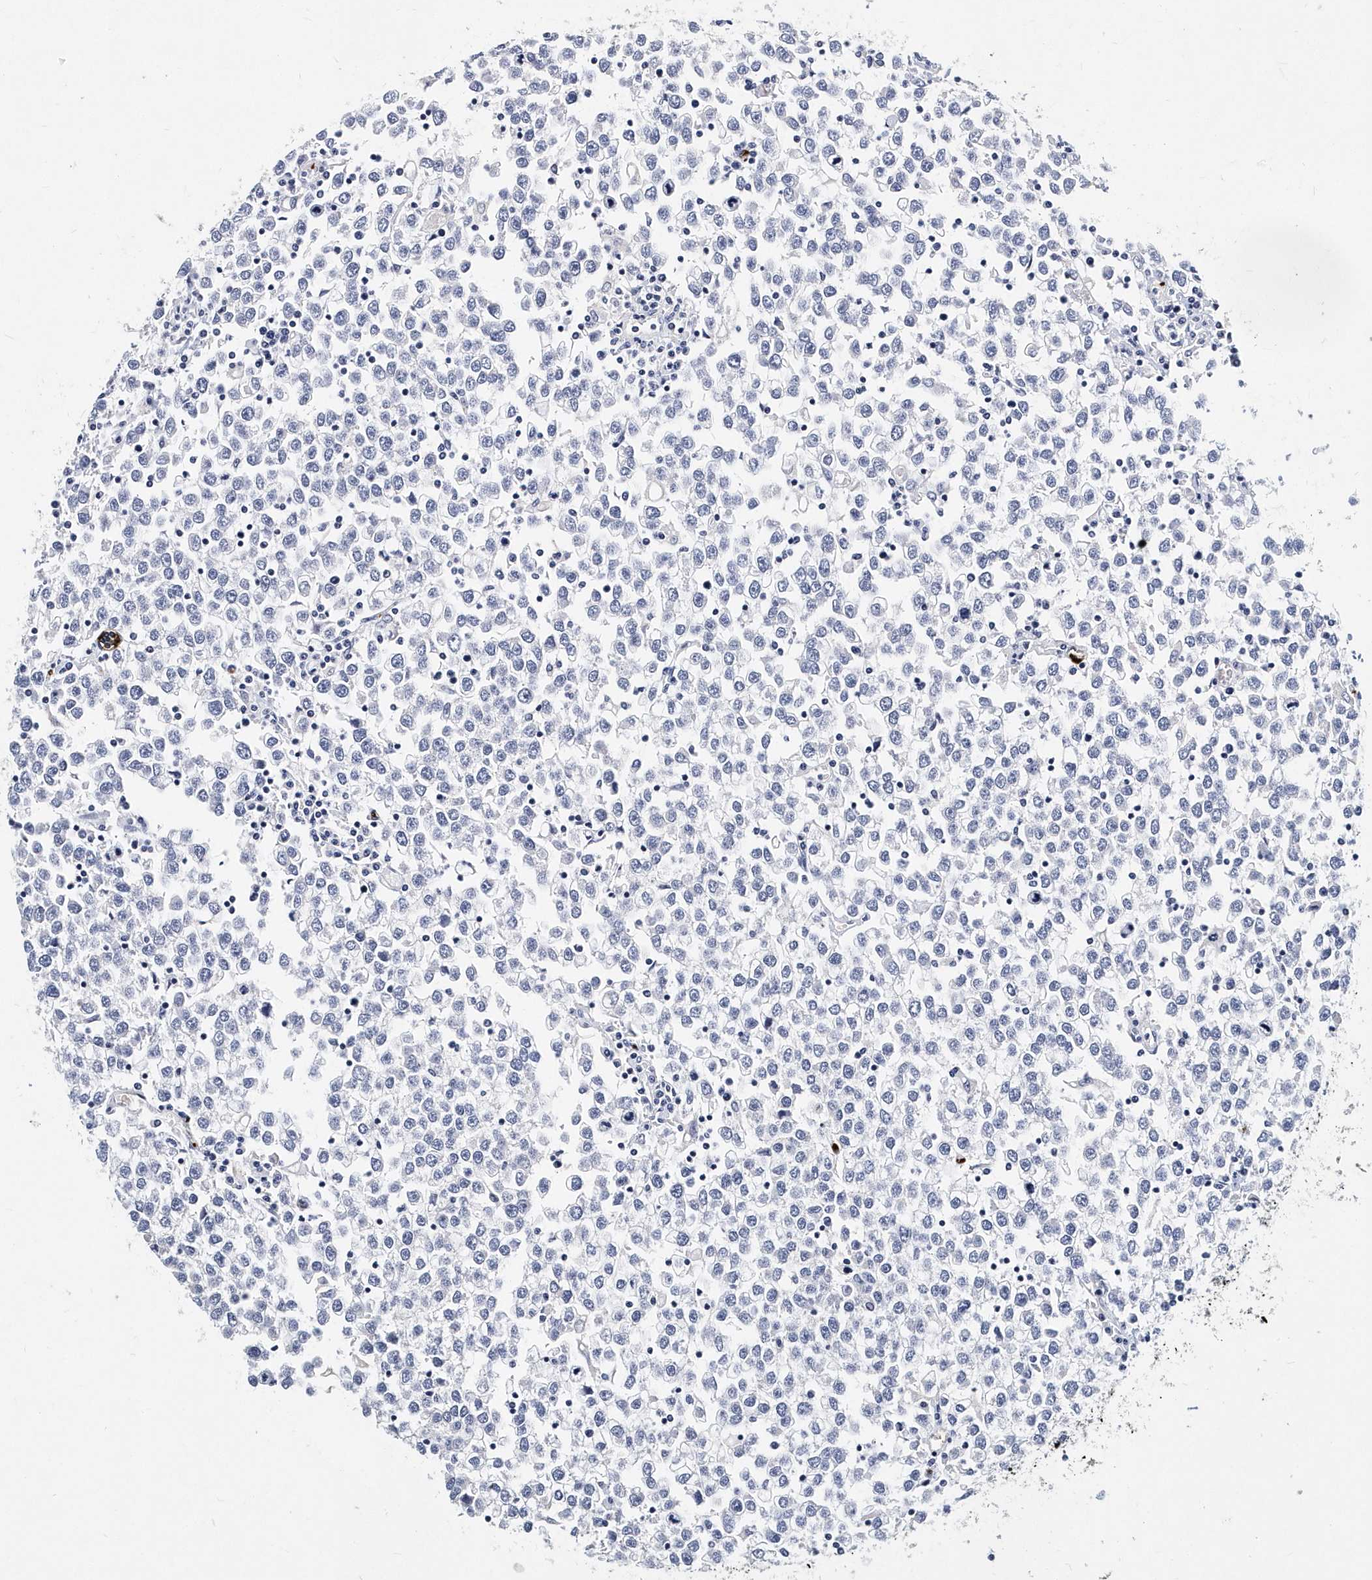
{"staining": {"intensity": "negative", "quantity": "none", "location": "none"}, "tissue": "testis cancer", "cell_type": "Tumor cells", "image_type": "cancer", "snomed": [{"axis": "morphology", "description": "Seminoma, NOS"}, {"axis": "topography", "description": "Testis"}], "caption": "Tumor cells are negative for protein expression in human testis cancer (seminoma).", "gene": "ITGA2B", "patient": {"sex": "male", "age": 65}}